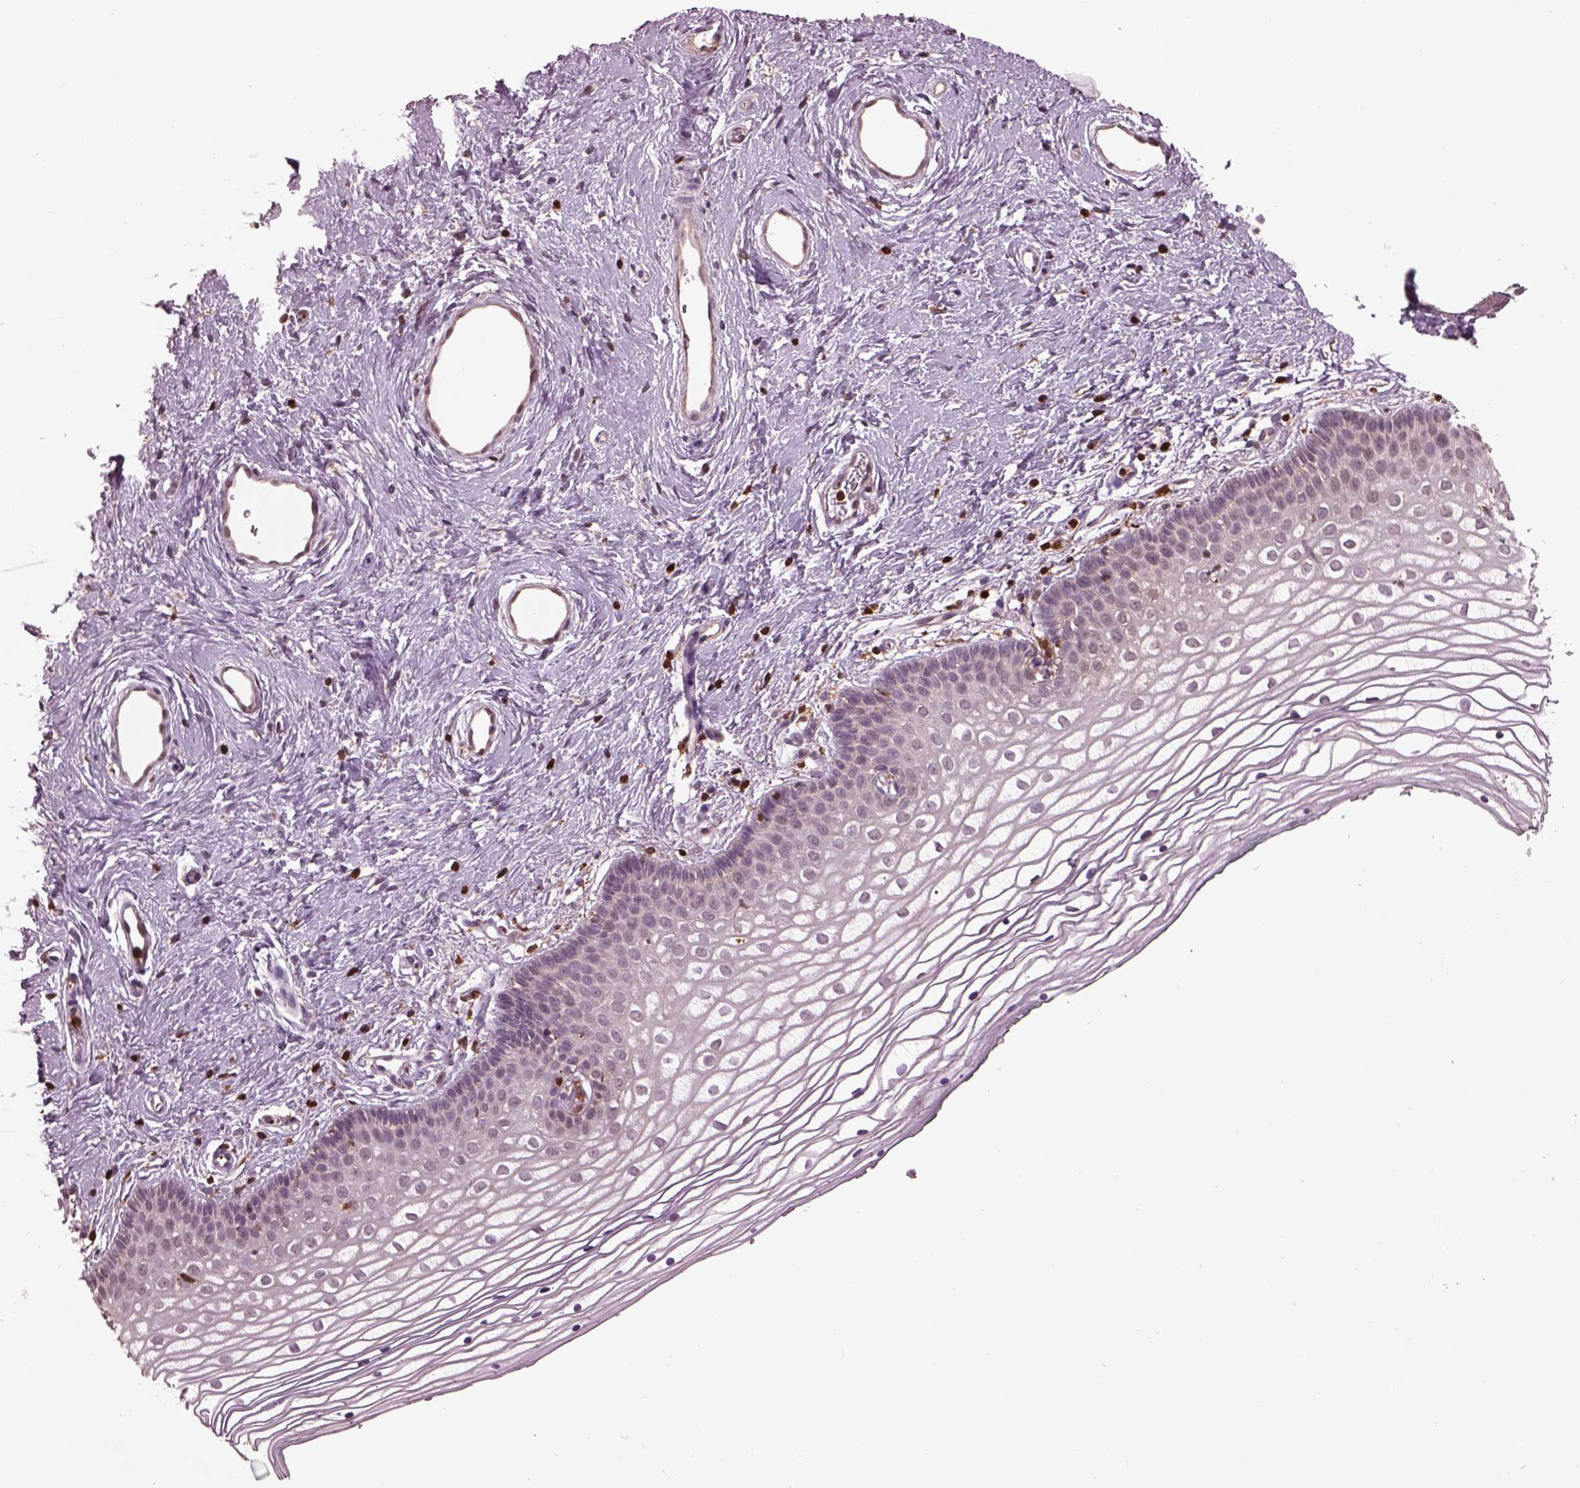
{"staining": {"intensity": "negative", "quantity": "none", "location": "none"}, "tissue": "vagina", "cell_type": "Squamous epithelial cells", "image_type": "normal", "snomed": [{"axis": "morphology", "description": "Normal tissue, NOS"}, {"axis": "topography", "description": "Vagina"}], "caption": "Photomicrograph shows no protein staining in squamous epithelial cells of normal vagina. (DAB immunohistochemistry with hematoxylin counter stain).", "gene": "IL31RA", "patient": {"sex": "female", "age": 36}}